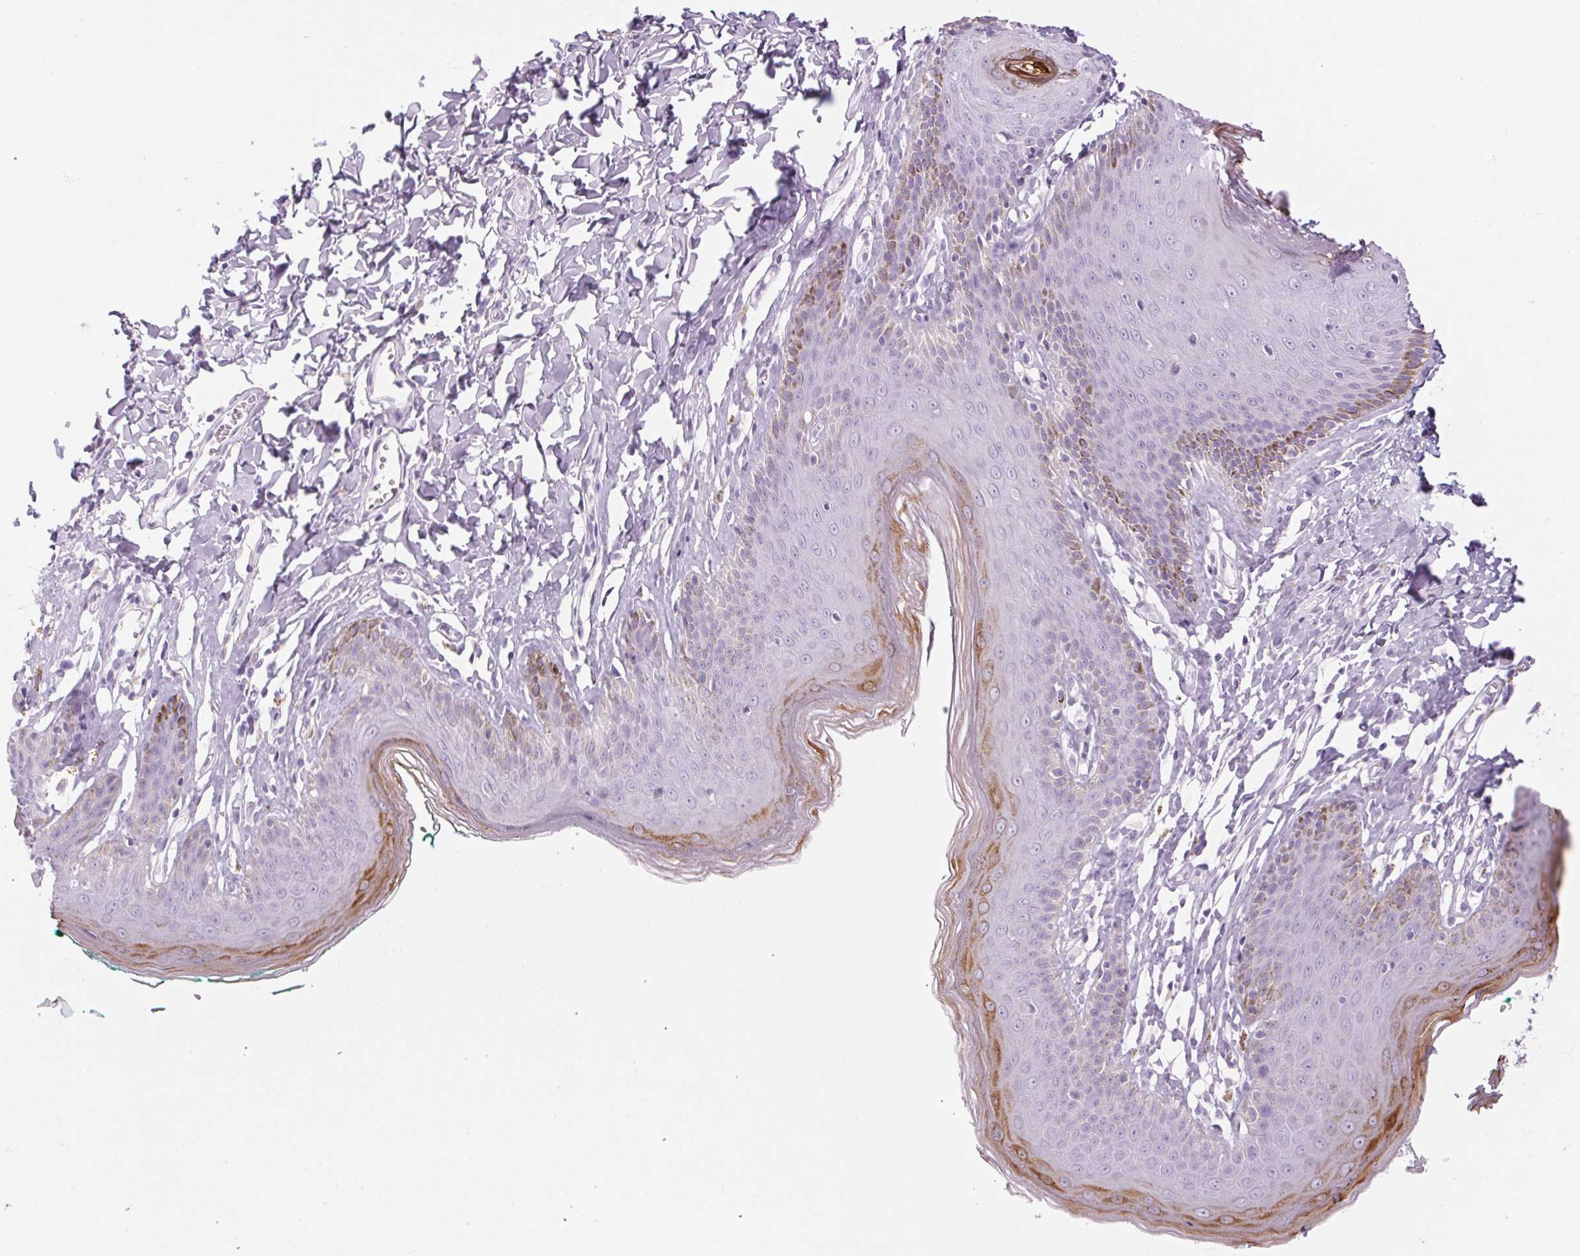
{"staining": {"intensity": "moderate", "quantity": "<25%", "location": "cytoplasmic/membranous"}, "tissue": "skin", "cell_type": "Epidermal cells", "image_type": "normal", "snomed": [{"axis": "morphology", "description": "Normal tissue, NOS"}, {"axis": "topography", "description": "Vulva"}, {"axis": "topography", "description": "Peripheral nerve tissue"}], "caption": "Moderate cytoplasmic/membranous positivity is present in about <25% of epidermal cells in benign skin. (brown staining indicates protein expression, while blue staining denotes nuclei).", "gene": "RPTN", "patient": {"sex": "female", "age": 66}}